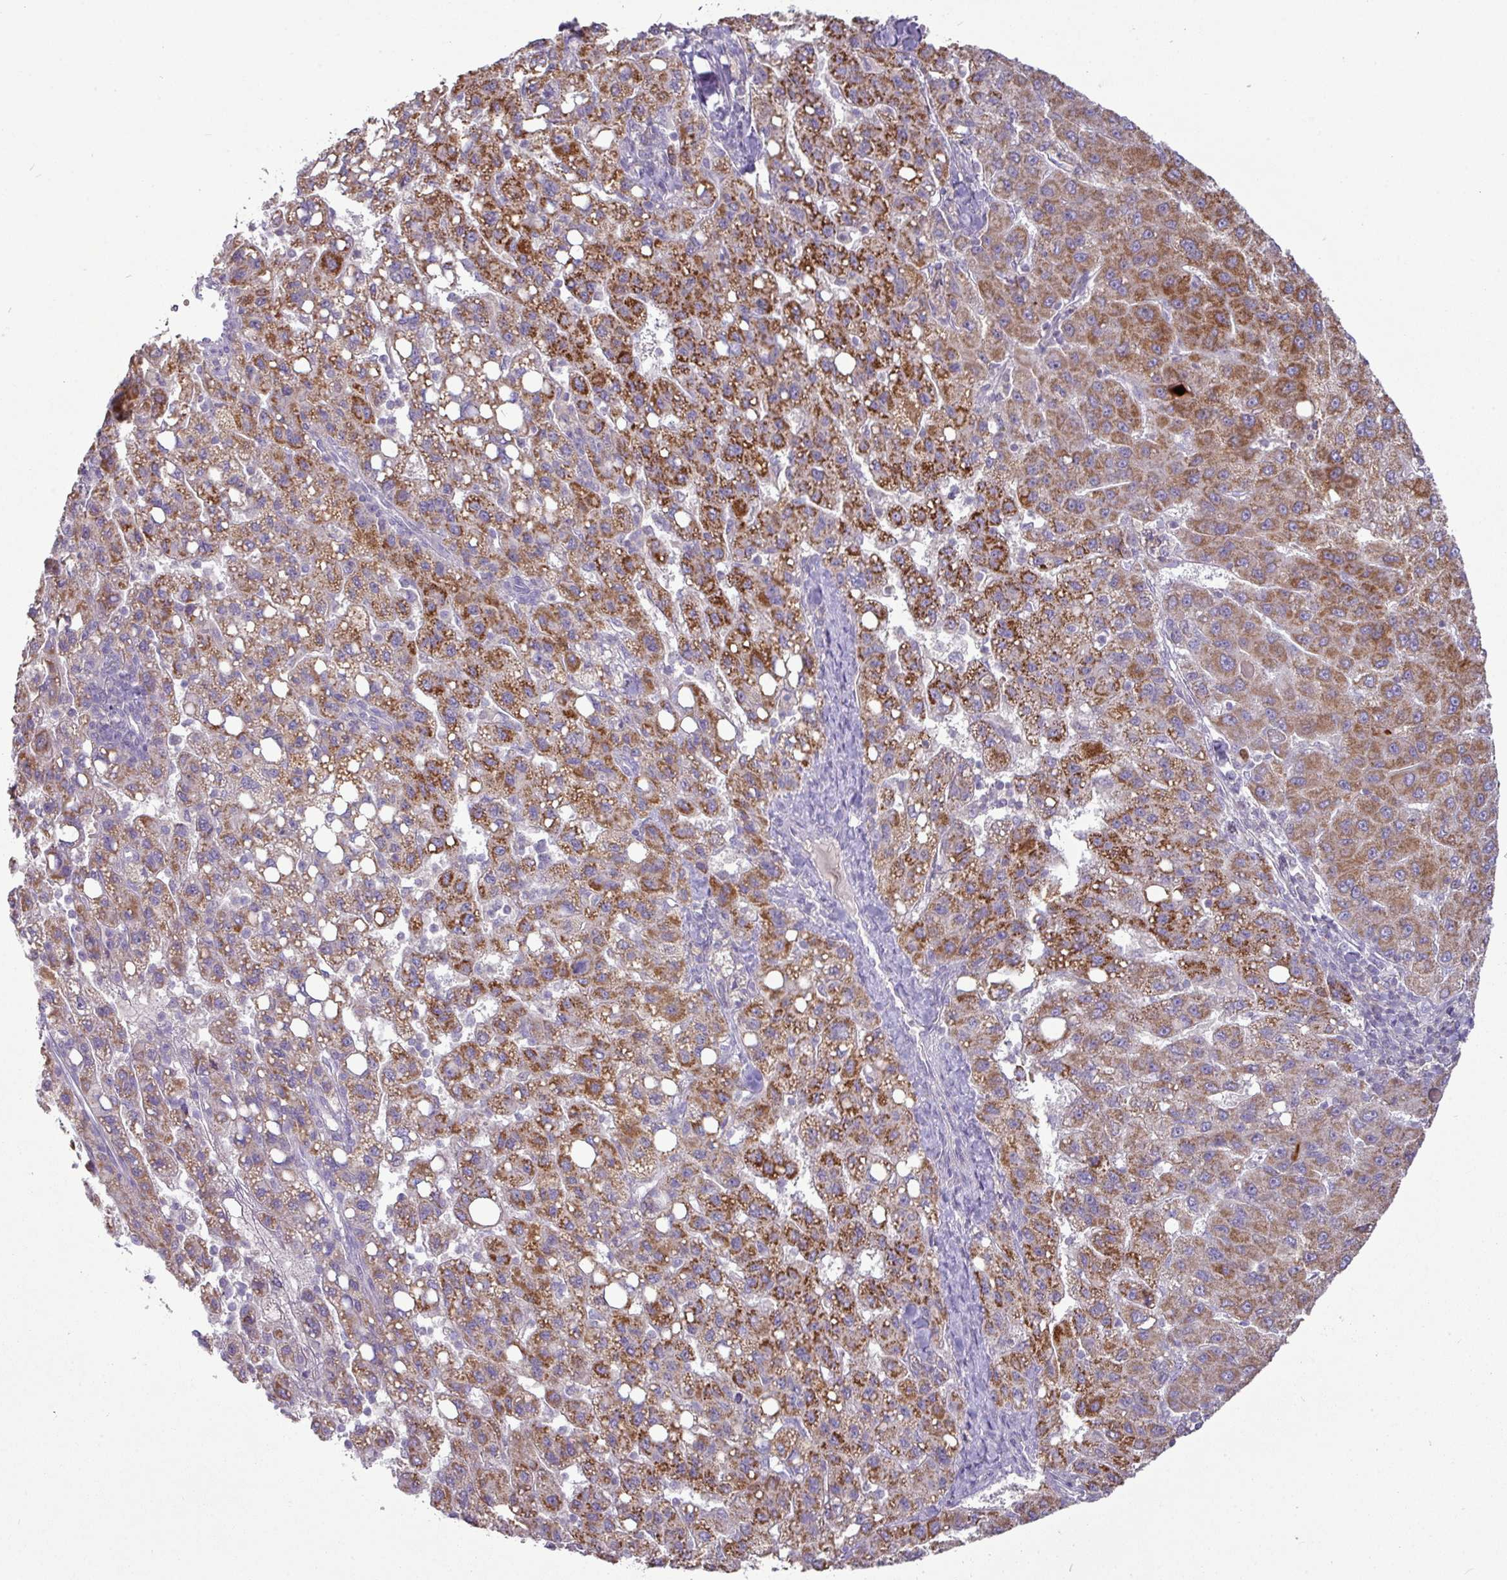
{"staining": {"intensity": "strong", "quantity": ">75%", "location": "cytoplasmic/membranous"}, "tissue": "liver cancer", "cell_type": "Tumor cells", "image_type": "cancer", "snomed": [{"axis": "morphology", "description": "Carcinoma, Hepatocellular, NOS"}, {"axis": "topography", "description": "Liver"}], "caption": "Immunohistochemical staining of human liver hepatocellular carcinoma reveals high levels of strong cytoplasmic/membranous positivity in approximately >75% of tumor cells.", "gene": "TRAPPC1", "patient": {"sex": "female", "age": 82}}